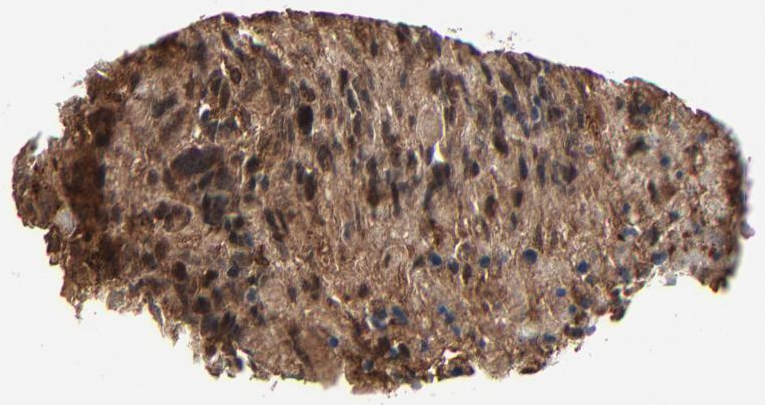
{"staining": {"intensity": "moderate", "quantity": ">75%", "location": "cytoplasmic/membranous,nuclear"}, "tissue": "glioma", "cell_type": "Tumor cells", "image_type": "cancer", "snomed": [{"axis": "morphology", "description": "Glioma, malignant, High grade"}, {"axis": "topography", "description": "Brain"}], "caption": "Approximately >75% of tumor cells in human malignant glioma (high-grade) show moderate cytoplasmic/membranous and nuclear protein positivity as visualized by brown immunohistochemical staining.", "gene": "RHOJ", "patient": {"sex": "male", "age": 69}}